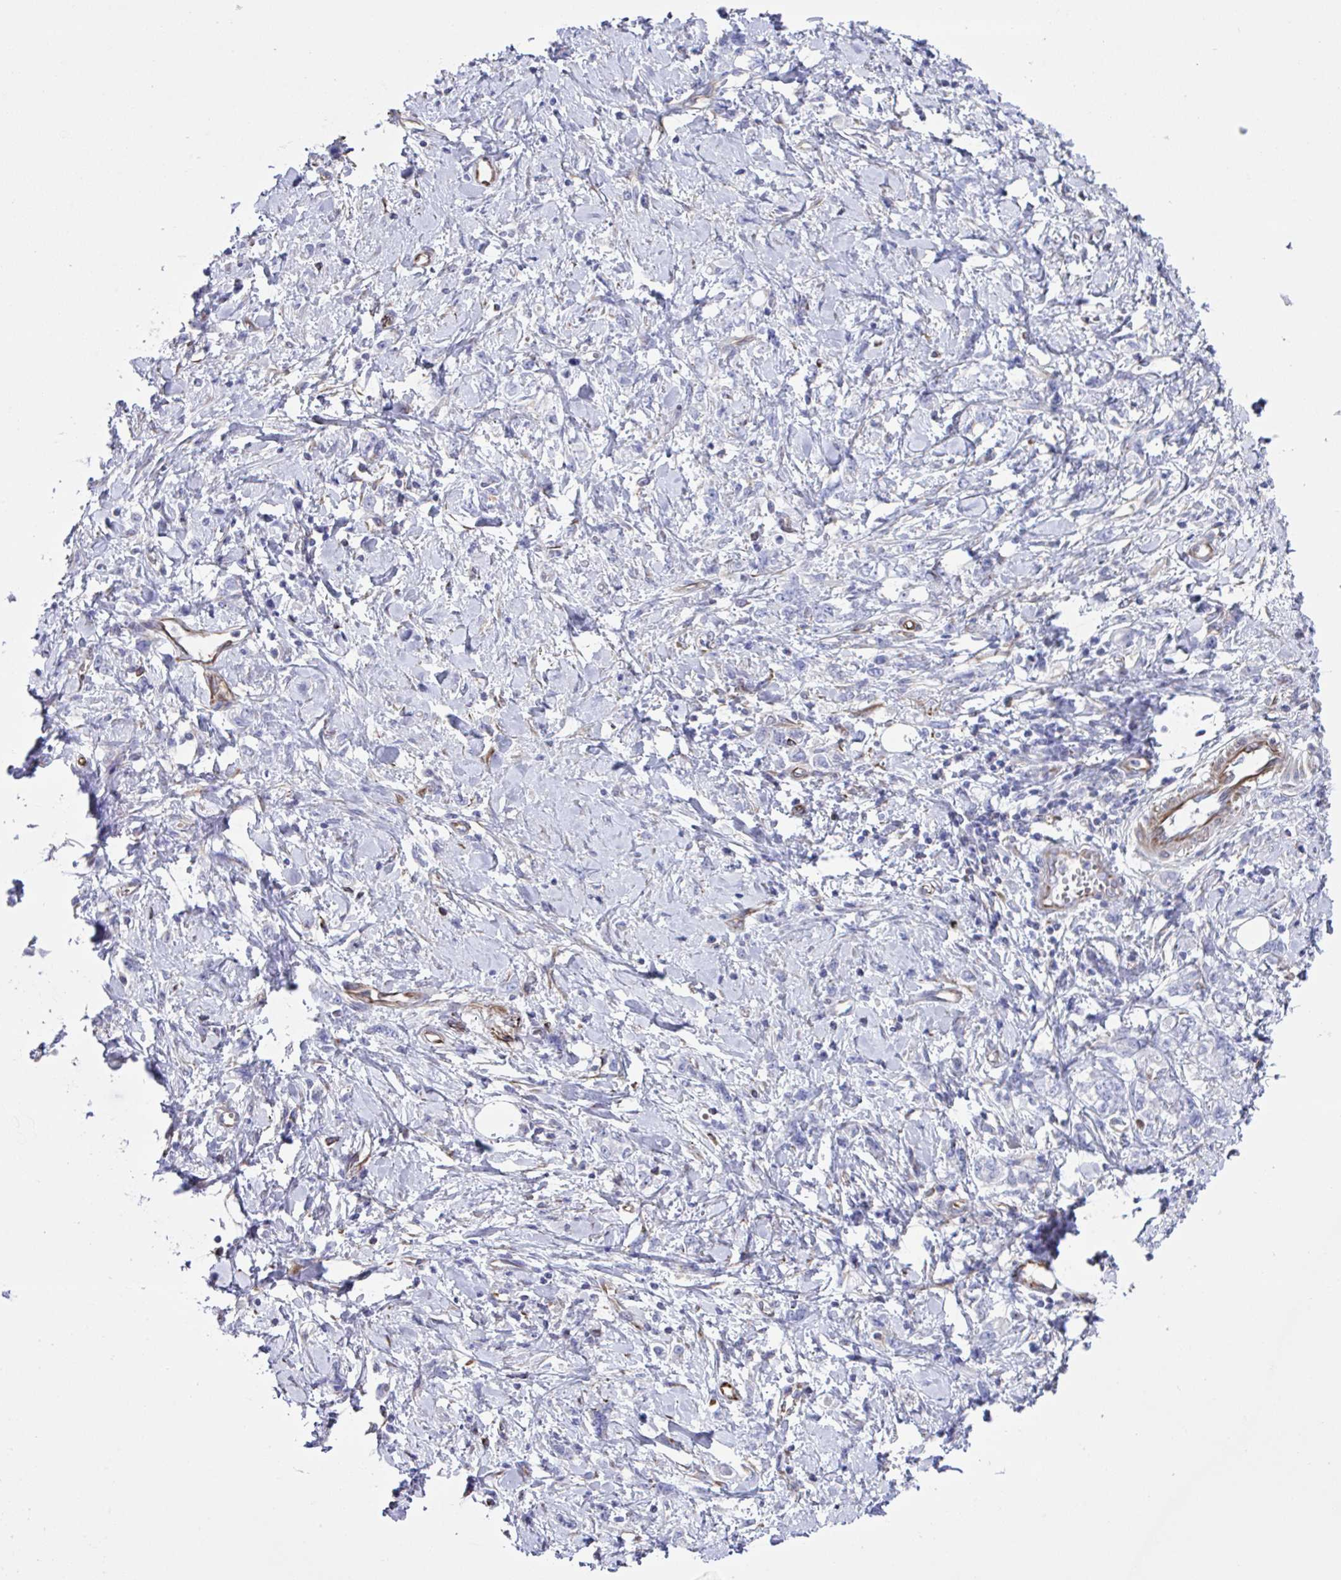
{"staining": {"intensity": "negative", "quantity": "none", "location": "none"}, "tissue": "stomach cancer", "cell_type": "Tumor cells", "image_type": "cancer", "snomed": [{"axis": "morphology", "description": "Adenocarcinoma, NOS"}, {"axis": "topography", "description": "Stomach"}], "caption": "Immunohistochemistry (IHC) photomicrograph of neoplastic tissue: stomach cancer stained with DAB exhibits no significant protein staining in tumor cells.", "gene": "TMEM86B", "patient": {"sex": "female", "age": 76}}